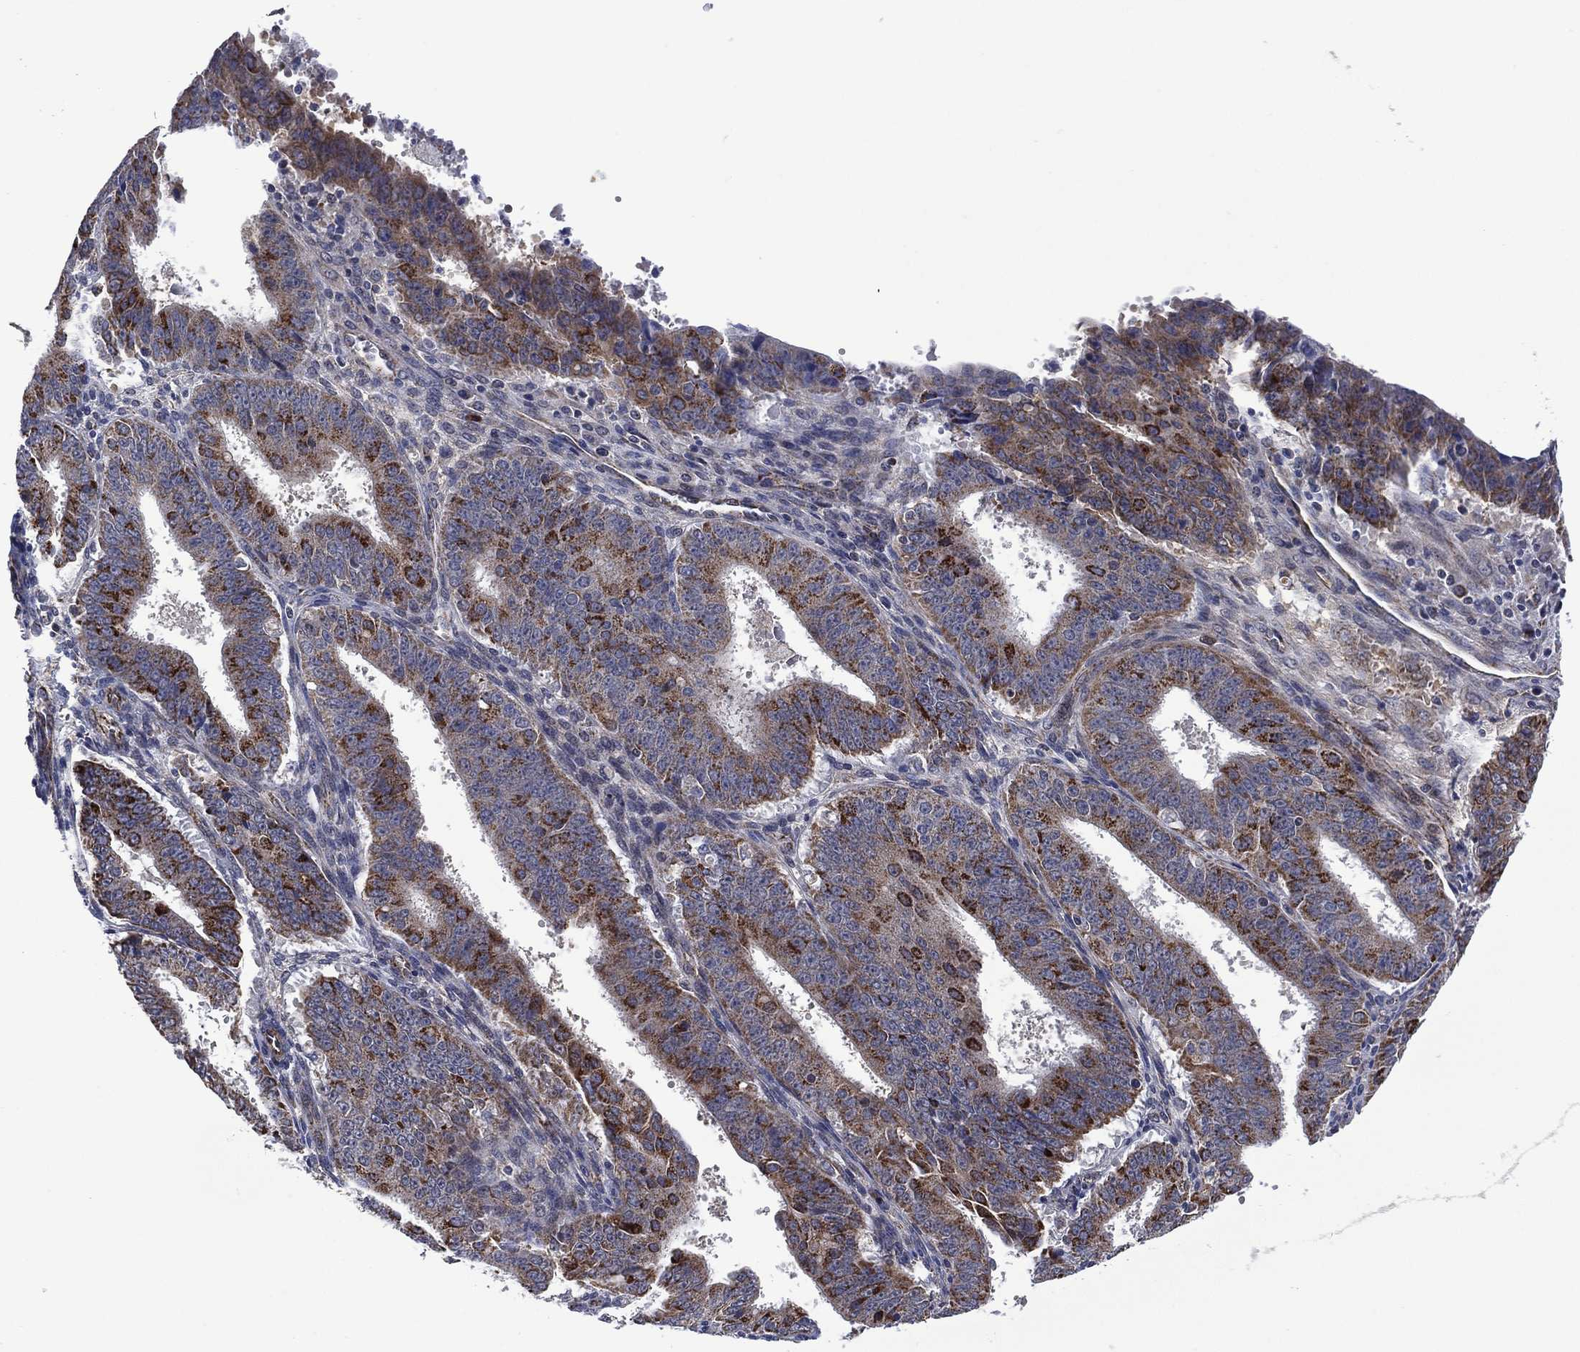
{"staining": {"intensity": "strong", "quantity": "<25%", "location": "cytoplasmic/membranous"}, "tissue": "ovarian cancer", "cell_type": "Tumor cells", "image_type": "cancer", "snomed": [{"axis": "morphology", "description": "Carcinoma, endometroid"}, {"axis": "topography", "description": "Ovary"}], "caption": "Protein staining of endometroid carcinoma (ovarian) tissue displays strong cytoplasmic/membranous positivity in approximately <25% of tumor cells.", "gene": "HTD2", "patient": {"sex": "female", "age": 42}}